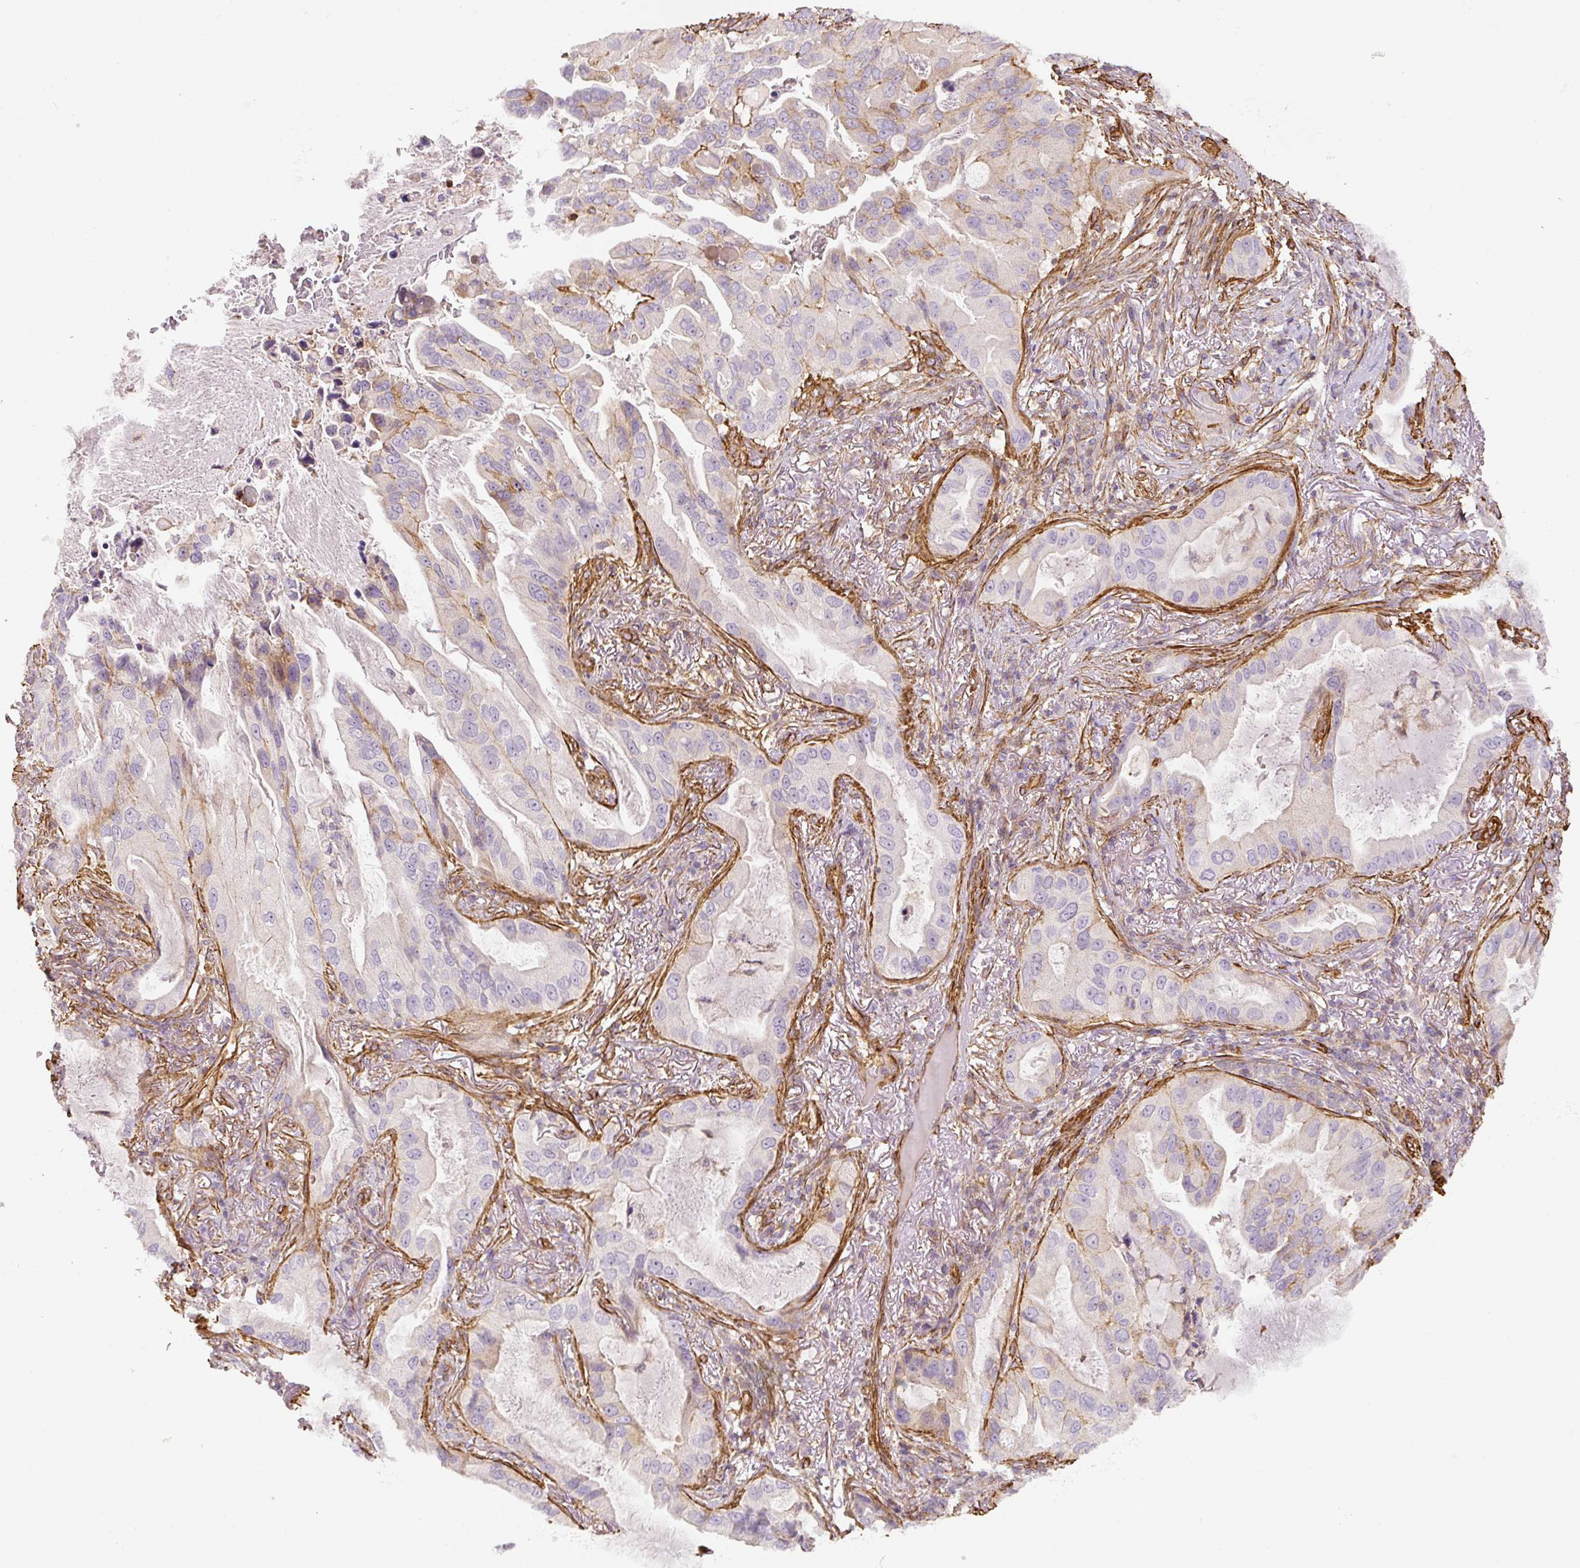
{"staining": {"intensity": "negative", "quantity": "none", "location": "none"}, "tissue": "lung cancer", "cell_type": "Tumor cells", "image_type": "cancer", "snomed": [{"axis": "morphology", "description": "Adenocarcinoma, NOS"}, {"axis": "topography", "description": "Lung"}], "caption": "Immunohistochemistry (IHC) image of human lung adenocarcinoma stained for a protein (brown), which shows no positivity in tumor cells.", "gene": "MYL12A", "patient": {"sex": "female", "age": 69}}